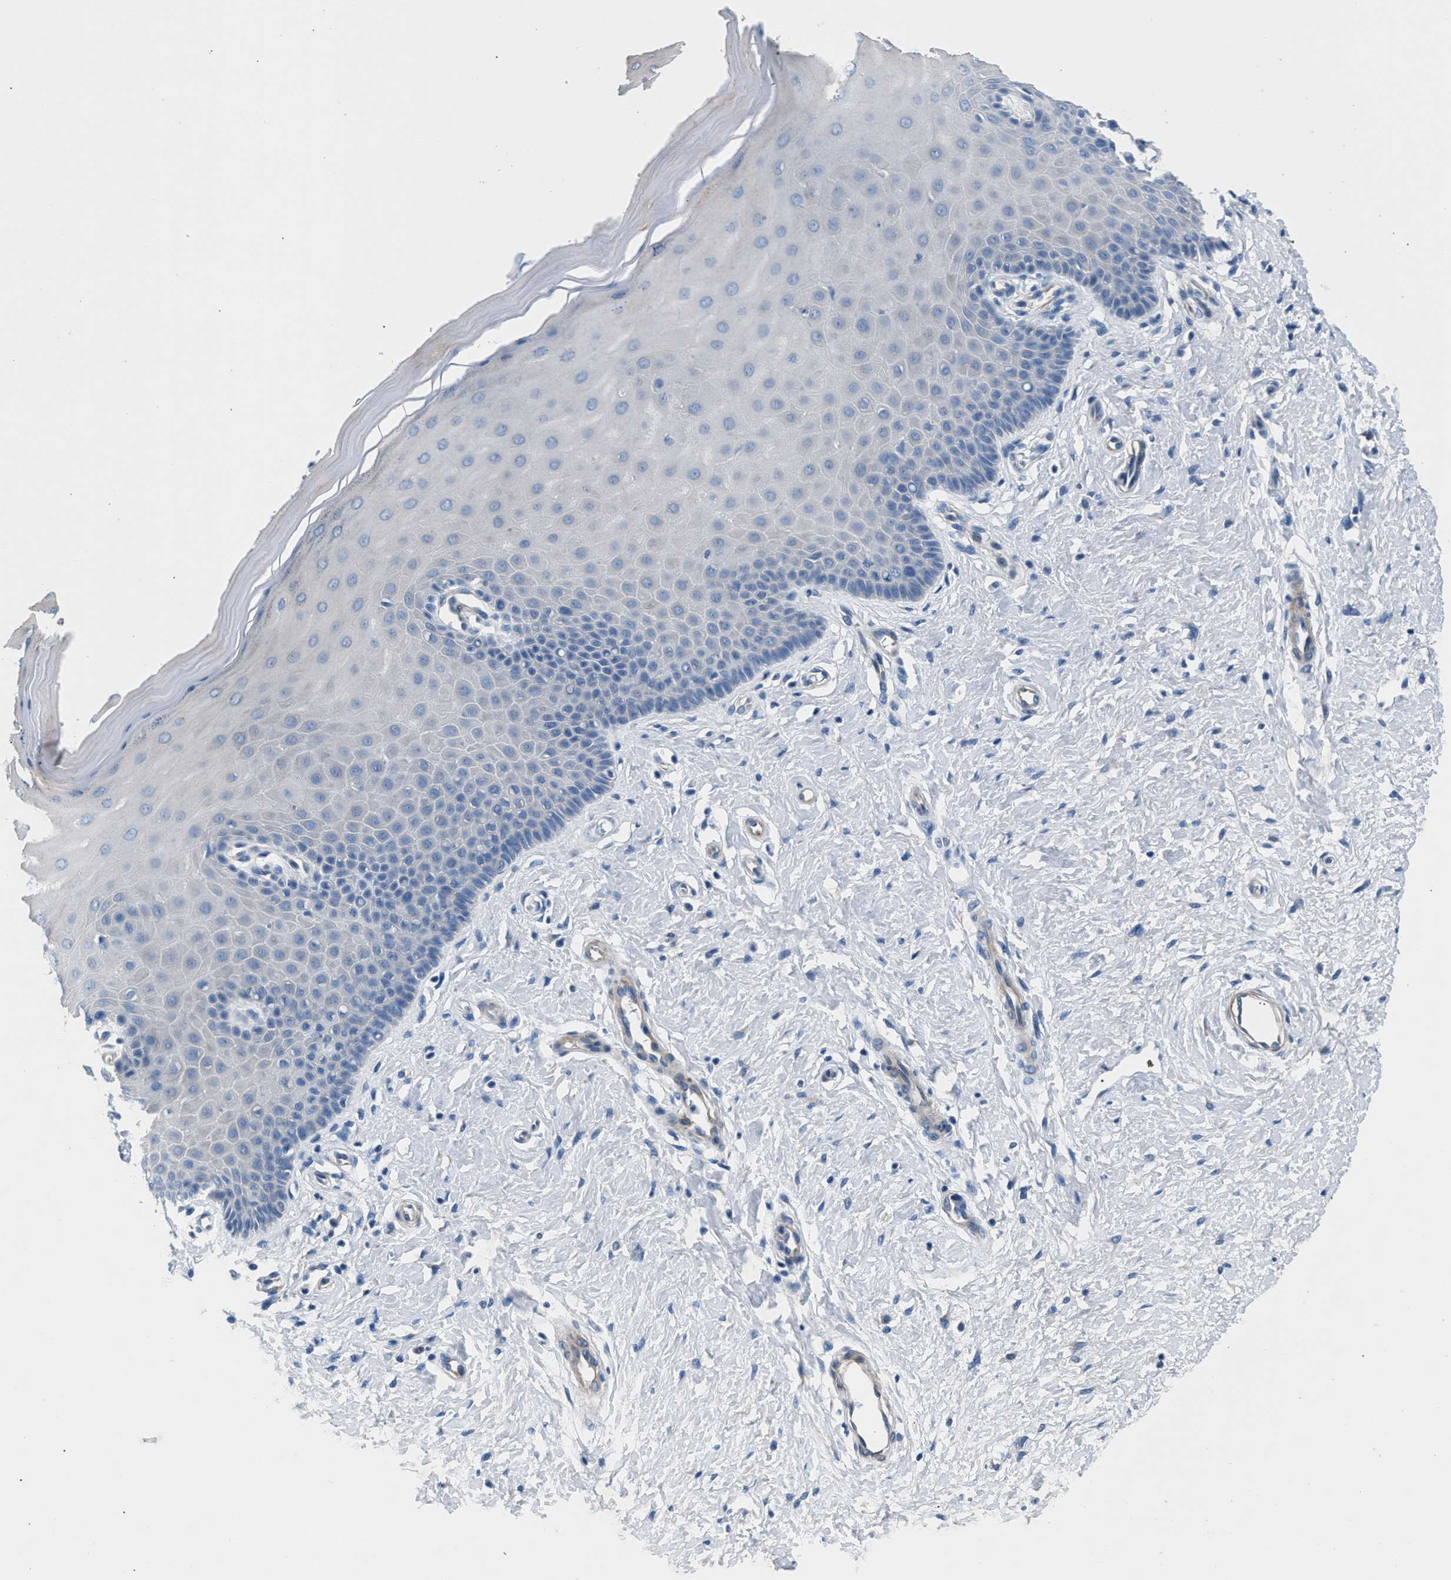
{"staining": {"intensity": "negative", "quantity": "none", "location": "none"}, "tissue": "cervix", "cell_type": "Squamous epithelial cells", "image_type": "normal", "snomed": [{"axis": "morphology", "description": "Normal tissue, NOS"}, {"axis": "topography", "description": "Cervix"}], "caption": "DAB (3,3'-diaminobenzidine) immunohistochemical staining of benign human cervix reveals no significant staining in squamous epithelial cells. The staining is performed using DAB (3,3'-diaminobenzidine) brown chromogen with nuclei counter-stained in using hematoxylin.", "gene": "CDRT4", "patient": {"sex": "female", "age": 55}}